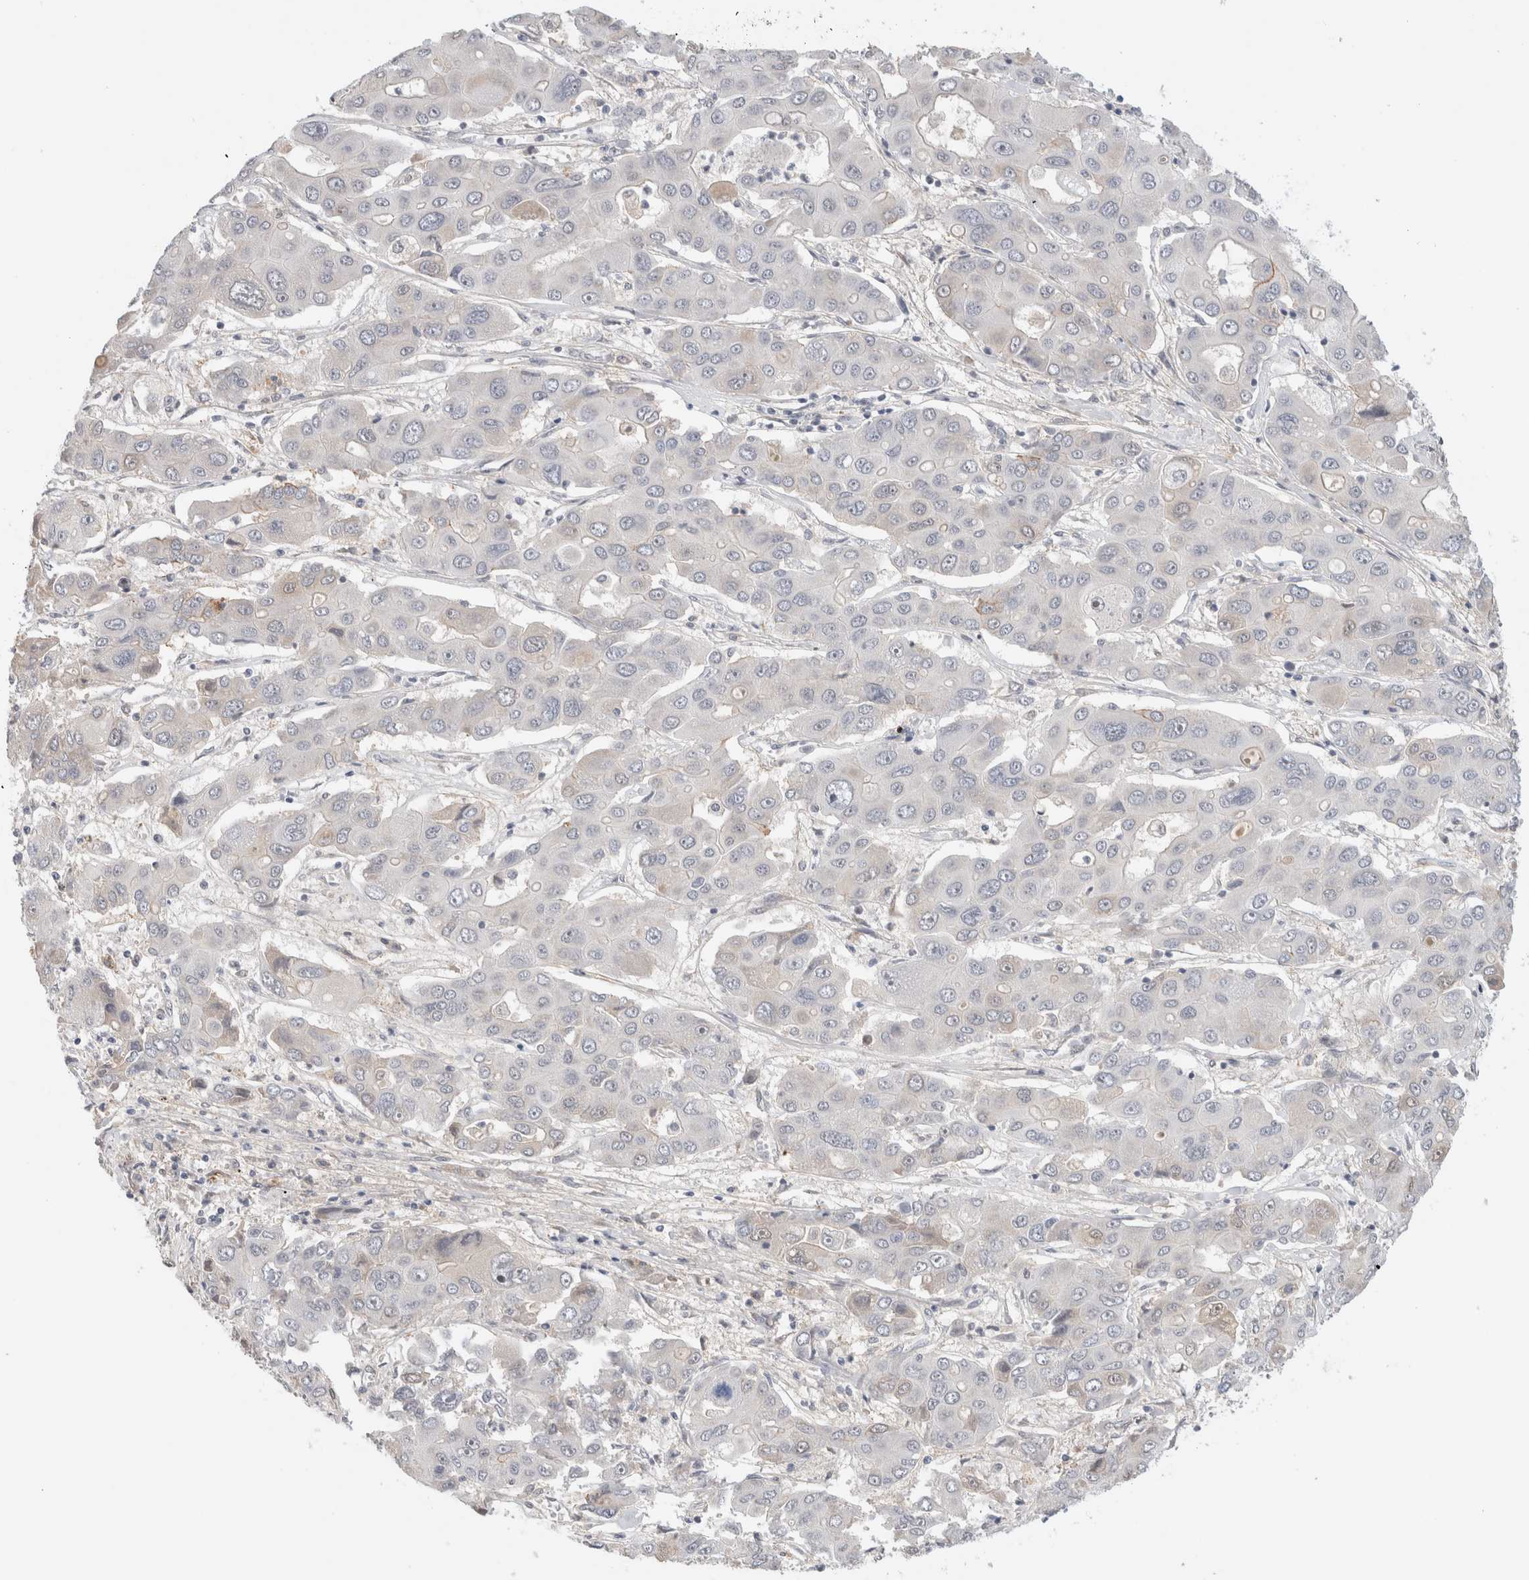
{"staining": {"intensity": "negative", "quantity": "none", "location": "none"}, "tissue": "liver cancer", "cell_type": "Tumor cells", "image_type": "cancer", "snomed": [{"axis": "morphology", "description": "Cholangiocarcinoma"}, {"axis": "topography", "description": "Liver"}], "caption": "This is an immunohistochemistry histopathology image of human liver cancer. There is no expression in tumor cells.", "gene": "HCN3", "patient": {"sex": "male", "age": 67}}